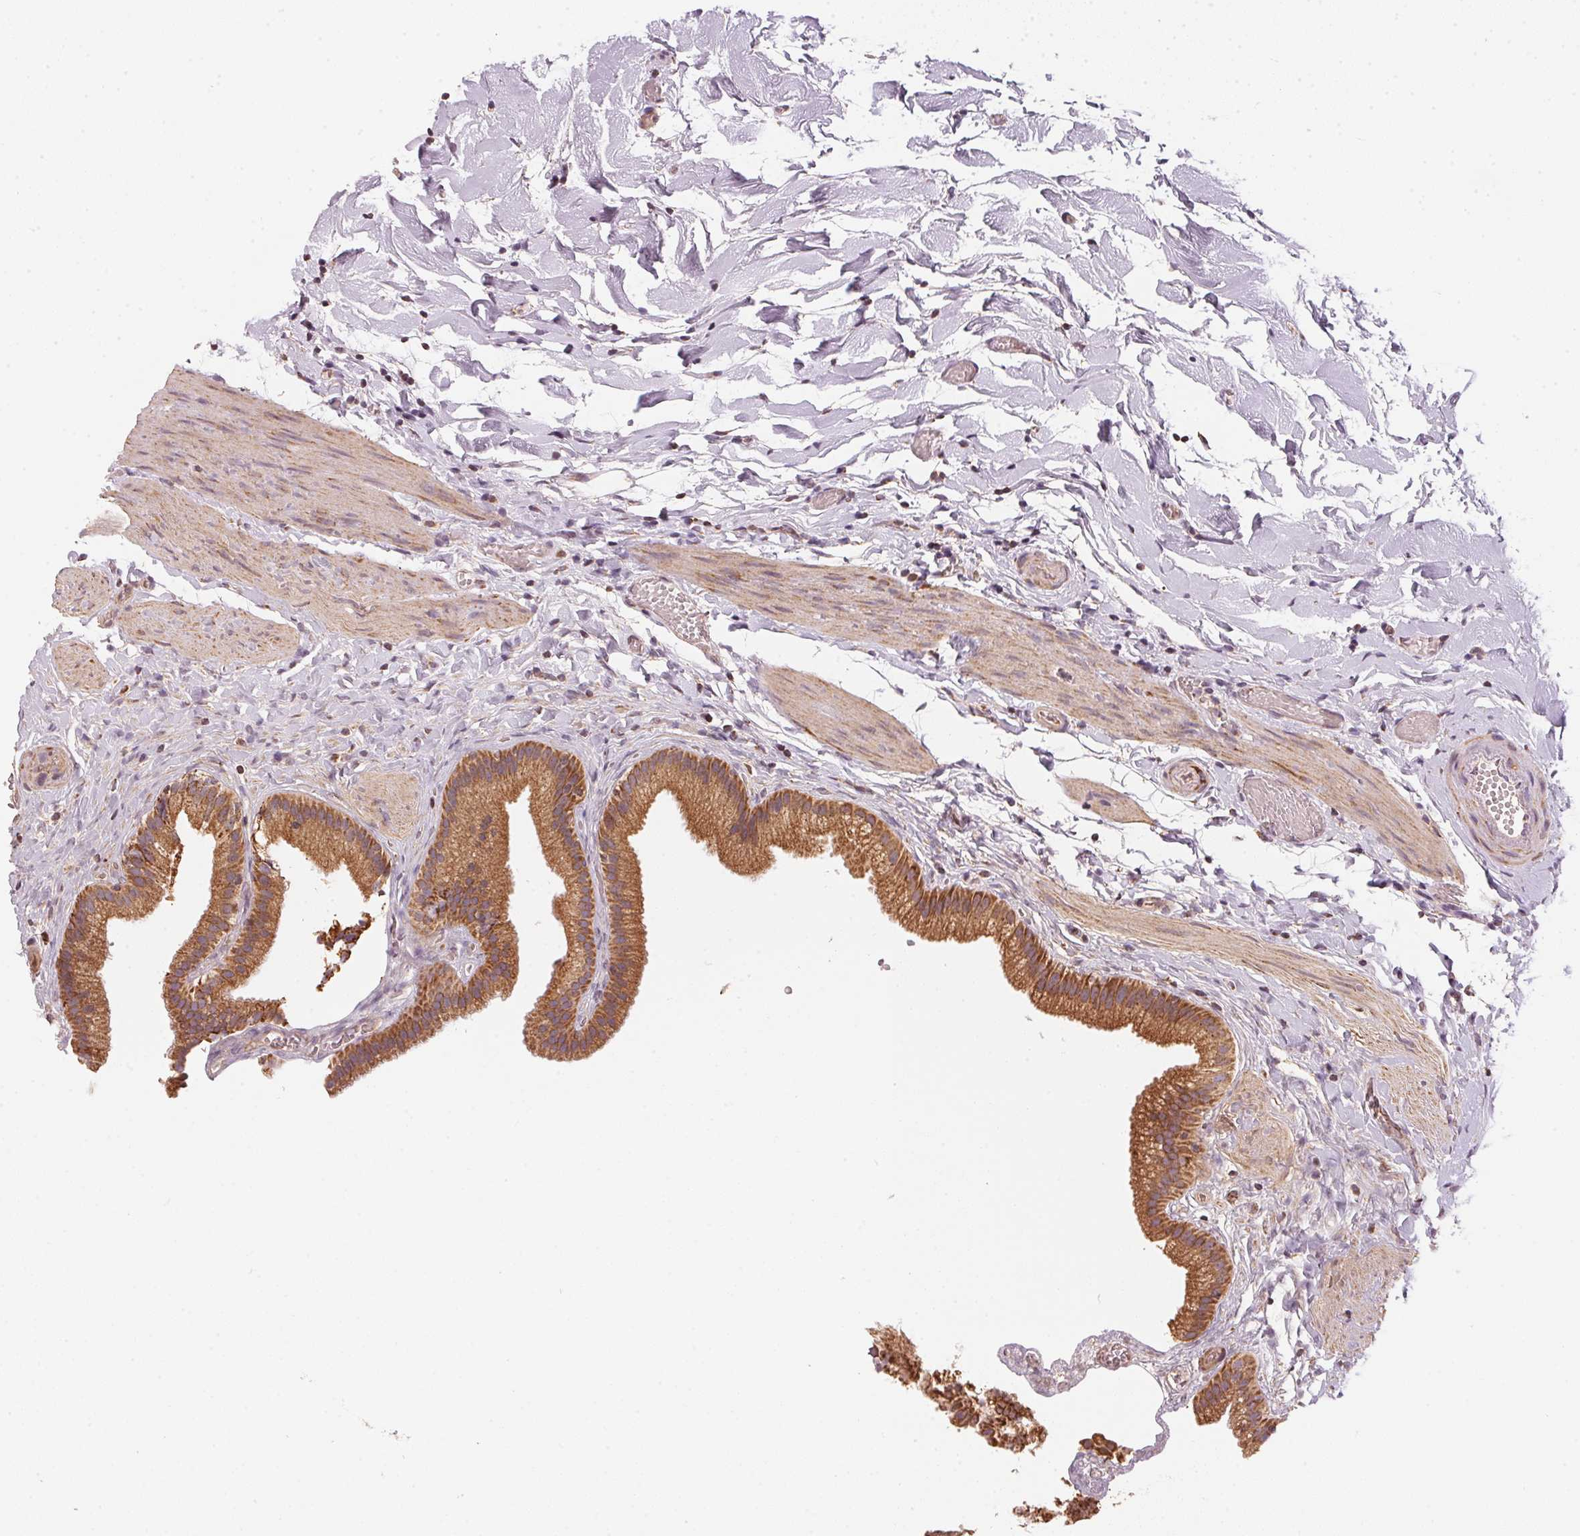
{"staining": {"intensity": "strong", "quantity": ">75%", "location": "cytoplasmic/membranous"}, "tissue": "gallbladder", "cell_type": "Glandular cells", "image_type": "normal", "snomed": [{"axis": "morphology", "description": "Normal tissue, NOS"}, {"axis": "topography", "description": "Gallbladder"}], "caption": "Immunohistochemistry (IHC) histopathology image of unremarkable gallbladder: human gallbladder stained using immunohistochemistry (IHC) displays high levels of strong protein expression localized specifically in the cytoplasmic/membranous of glandular cells, appearing as a cytoplasmic/membranous brown color.", "gene": "MATCAP1", "patient": {"sex": "female", "age": 63}}